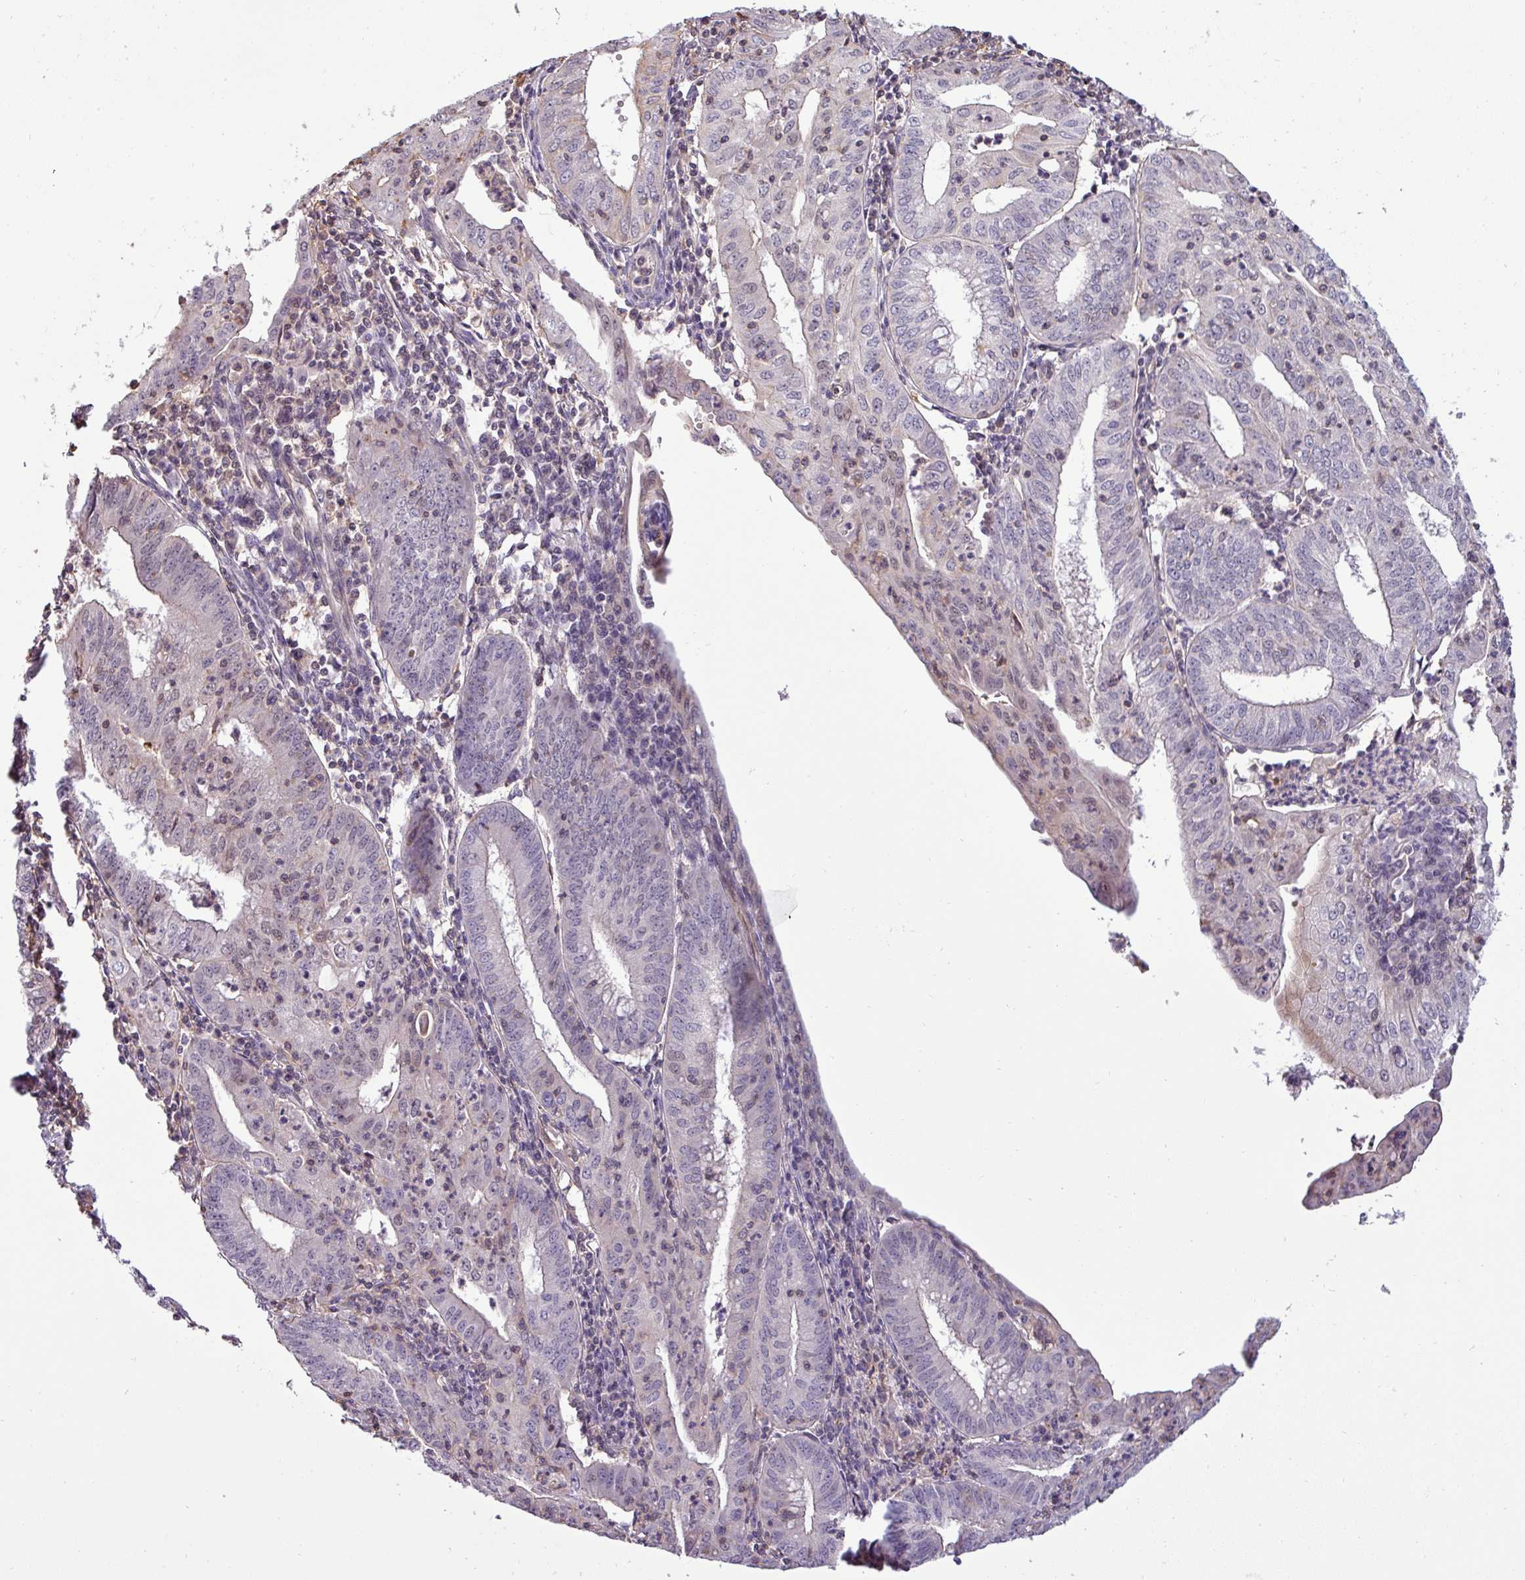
{"staining": {"intensity": "negative", "quantity": "none", "location": "none"}, "tissue": "endometrial cancer", "cell_type": "Tumor cells", "image_type": "cancer", "snomed": [{"axis": "morphology", "description": "Adenocarcinoma, NOS"}, {"axis": "topography", "description": "Endometrium"}], "caption": "Immunohistochemical staining of endometrial cancer (adenocarcinoma) shows no significant staining in tumor cells.", "gene": "ZNF835", "patient": {"sex": "female", "age": 60}}